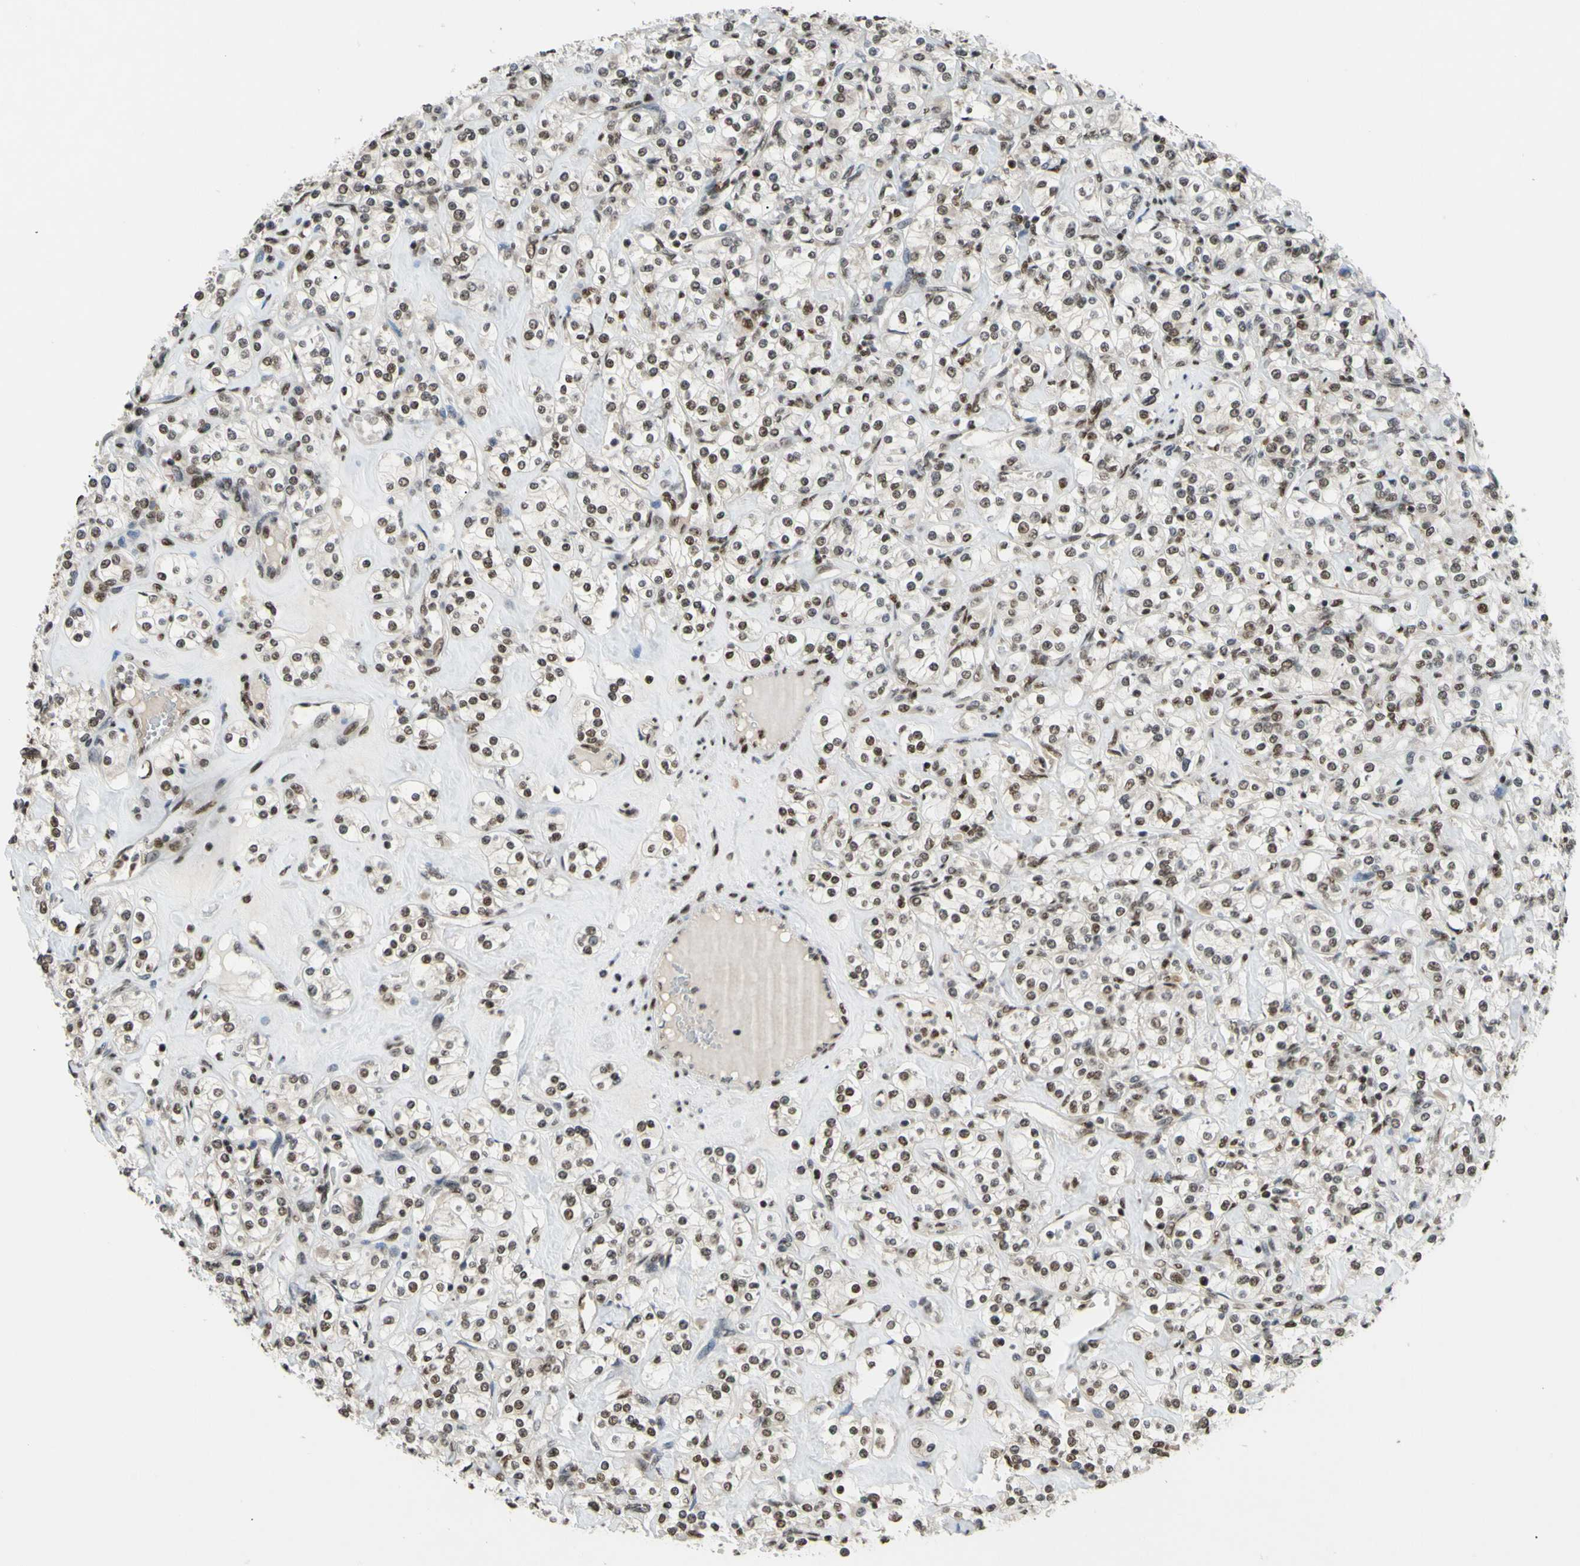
{"staining": {"intensity": "moderate", "quantity": ">75%", "location": "nuclear"}, "tissue": "renal cancer", "cell_type": "Tumor cells", "image_type": "cancer", "snomed": [{"axis": "morphology", "description": "Adenocarcinoma, NOS"}, {"axis": "topography", "description": "Kidney"}], "caption": "Protein expression analysis of renal adenocarcinoma exhibits moderate nuclear positivity in about >75% of tumor cells.", "gene": "FKBP5", "patient": {"sex": "male", "age": 77}}